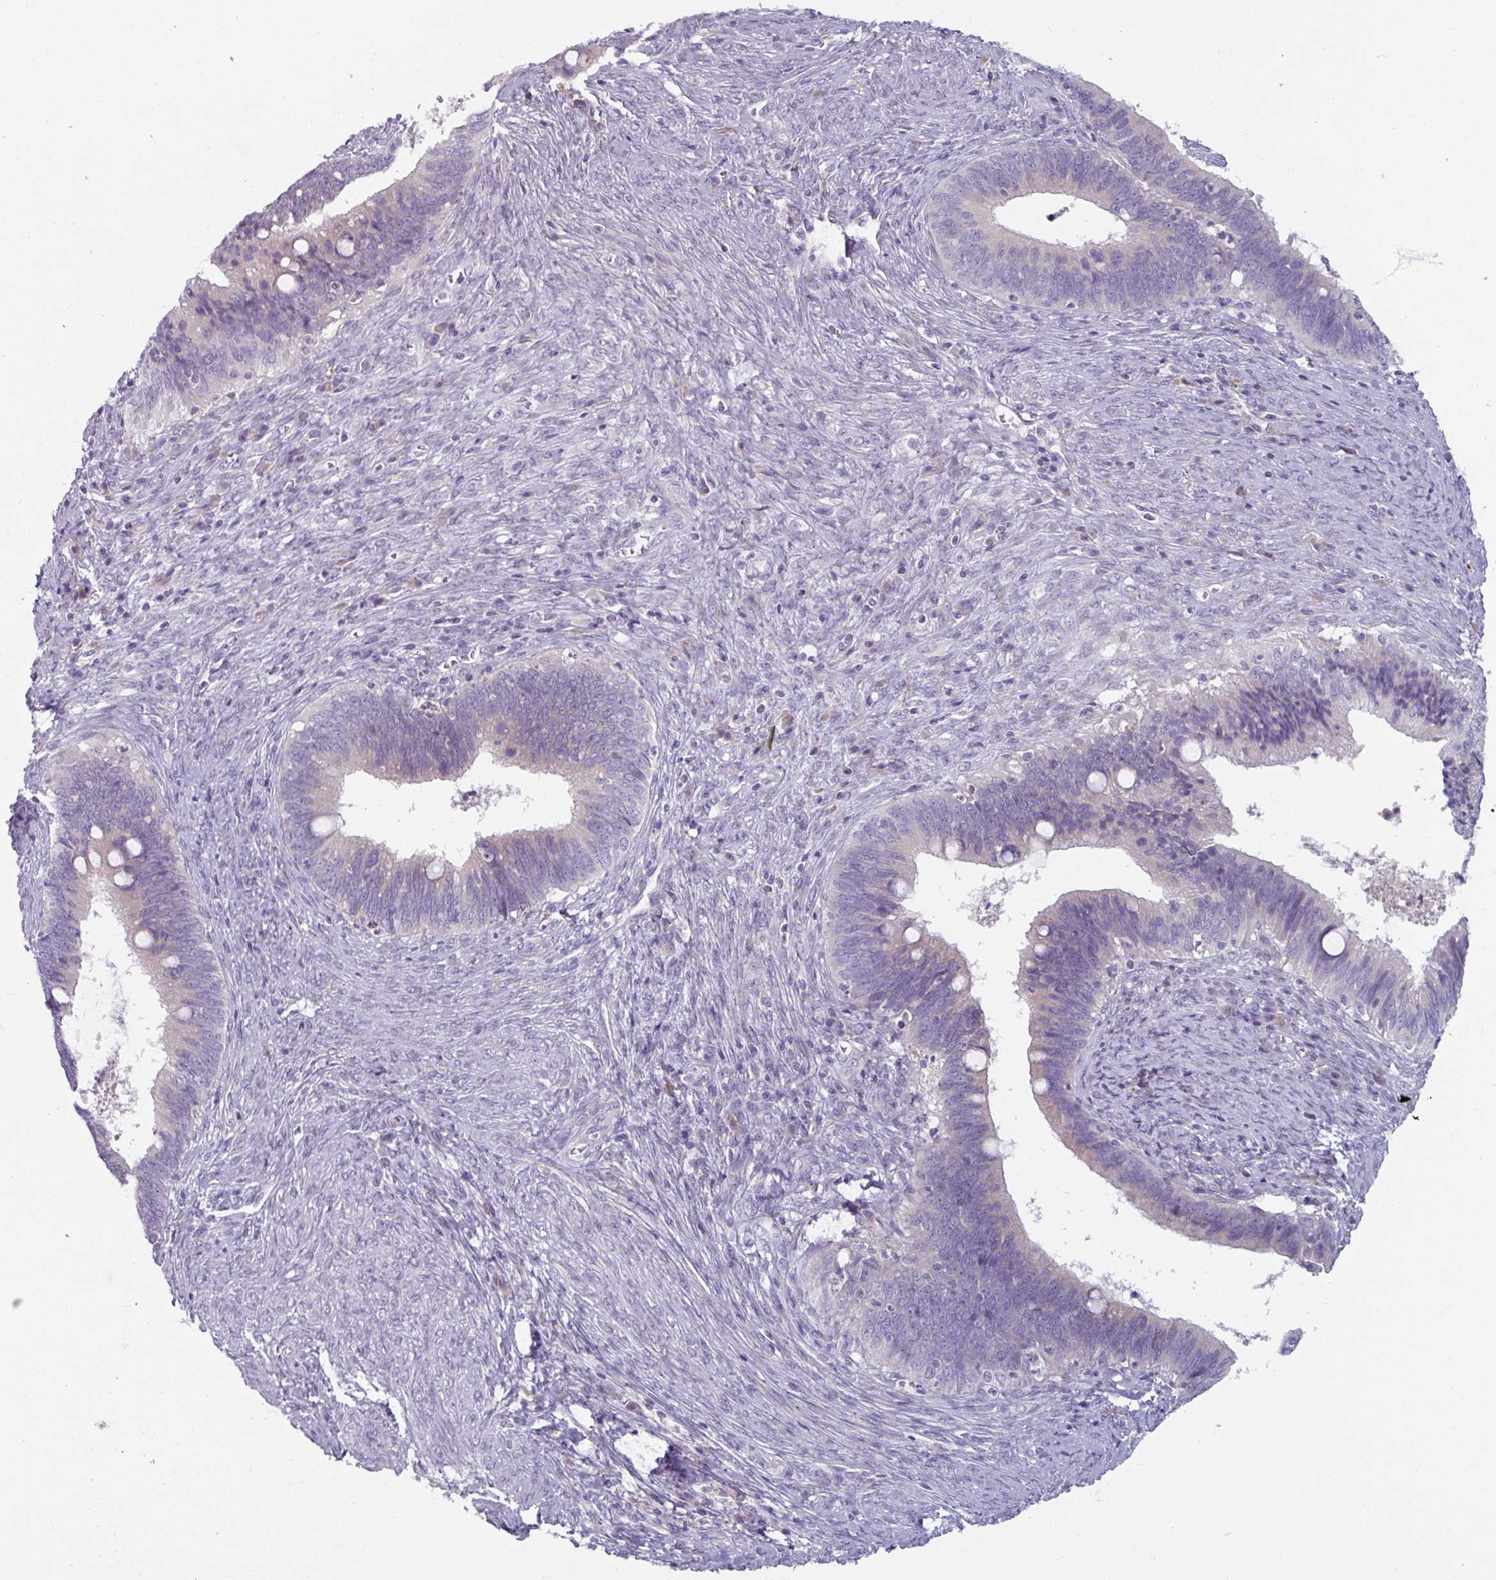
{"staining": {"intensity": "negative", "quantity": "none", "location": "none"}, "tissue": "cervical cancer", "cell_type": "Tumor cells", "image_type": "cancer", "snomed": [{"axis": "morphology", "description": "Adenocarcinoma, NOS"}, {"axis": "topography", "description": "Cervix"}], "caption": "This is a photomicrograph of immunohistochemistry staining of cervical adenocarcinoma, which shows no positivity in tumor cells.", "gene": "SMIM11", "patient": {"sex": "female", "age": 42}}